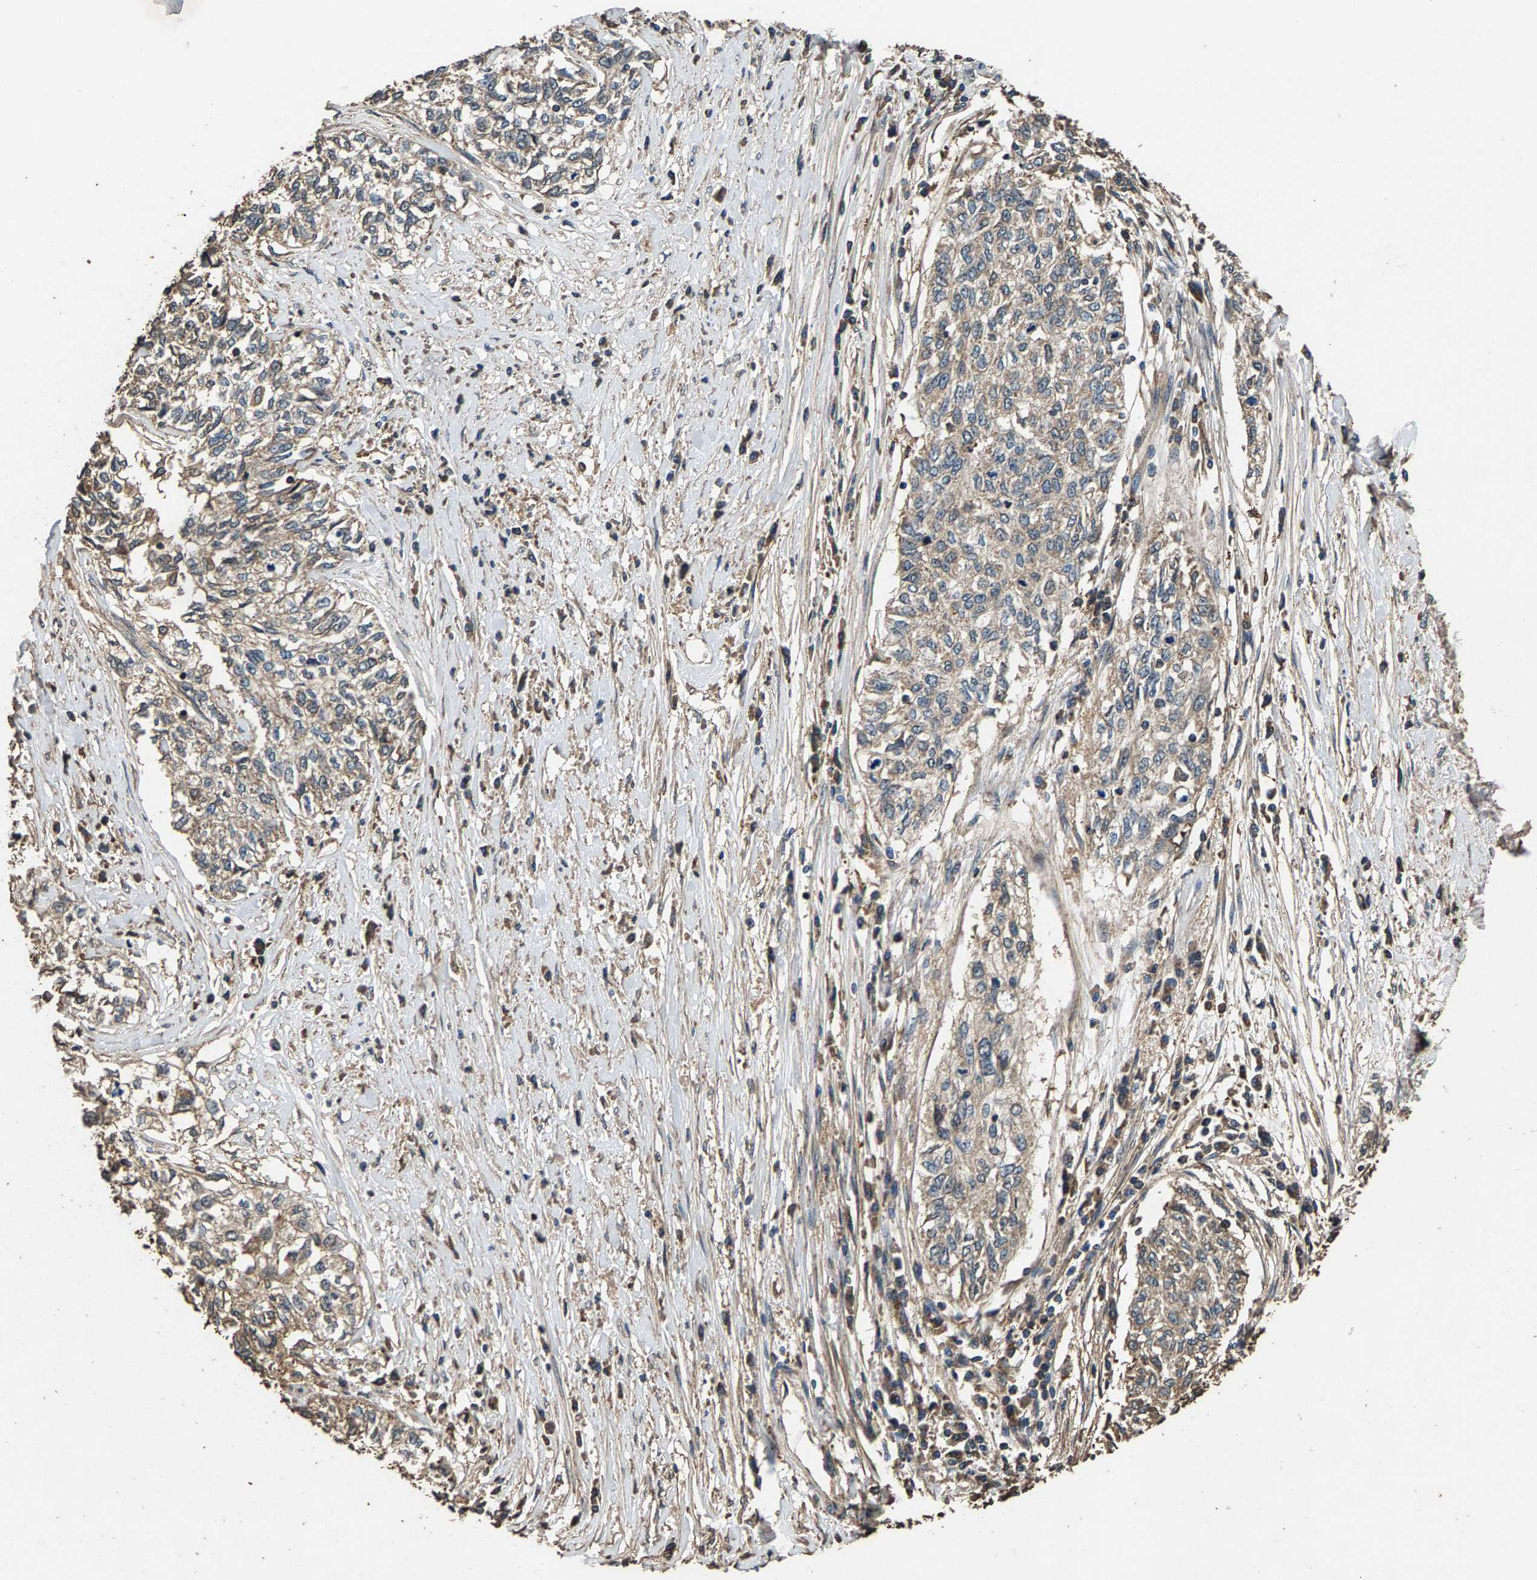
{"staining": {"intensity": "weak", "quantity": ">75%", "location": "cytoplasmic/membranous"}, "tissue": "cervical cancer", "cell_type": "Tumor cells", "image_type": "cancer", "snomed": [{"axis": "morphology", "description": "Squamous cell carcinoma, NOS"}, {"axis": "topography", "description": "Cervix"}], "caption": "A brown stain shows weak cytoplasmic/membranous expression of a protein in human cervical cancer tumor cells.", "gene": "MRPL27", "patient": {"sex": "female", "age": 57}}